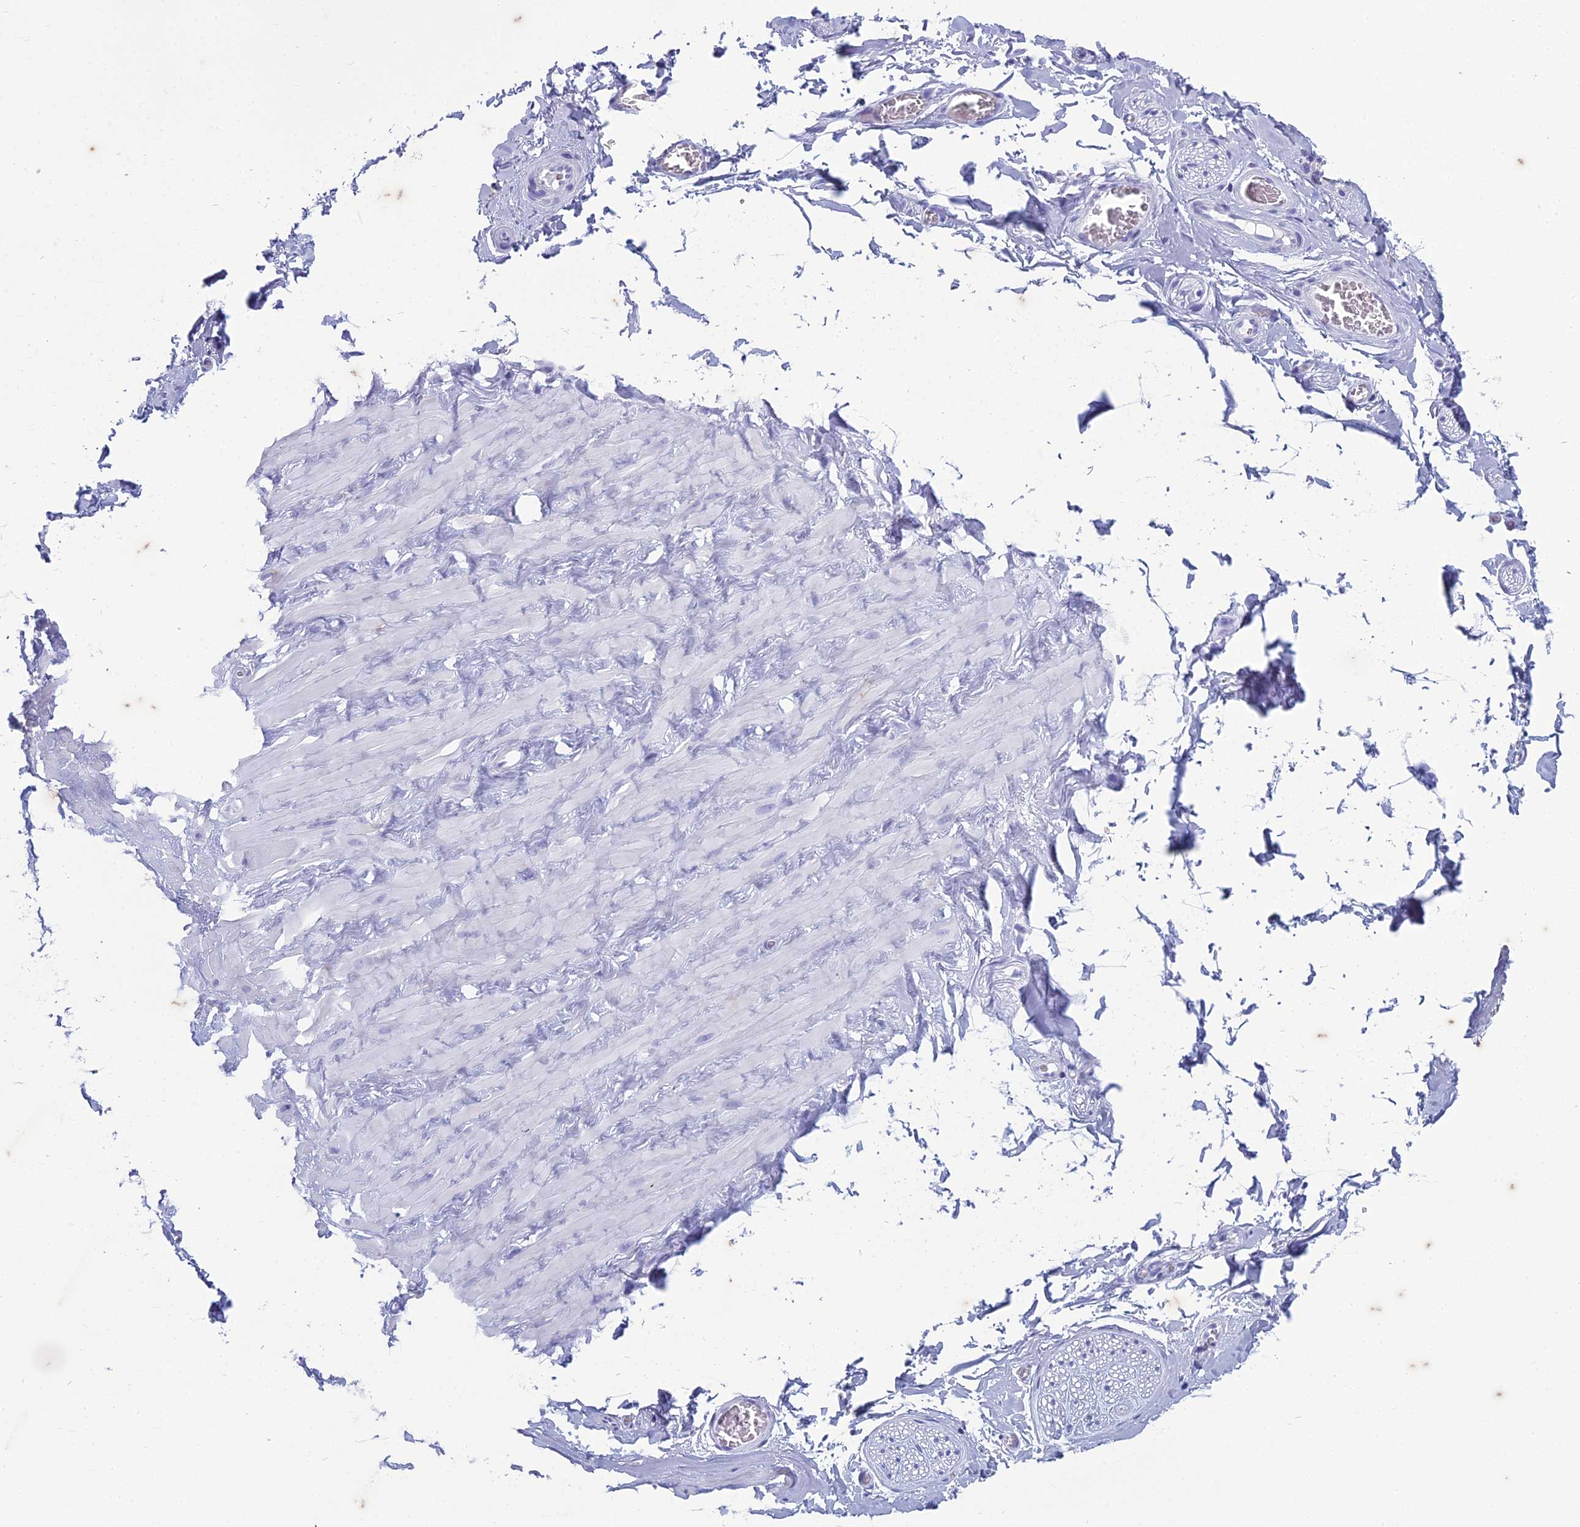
{"staining": {"intensity": "negative", "quantity": "none", "location": "none"}, "tissue": "adipose tissue", "cell_type": "Adipocytes", "image_type": "normal", "snomed": [{"axis": "morphology", "description": "Normal tissue, NOS"}, {"axis": "topography", "description": "Soft tissue"}, {"axis": "topography", "description": "Adipose tissue"}, {"axis": "topography", "description": "Vascular tissue"}, {"axis": "topography", "description": "Peripheral nerve tissue"}], "caption": "Immunohistochemistry of unremarkable adipose tissue shows no staining in adipocytes. (Immunohistochemistry, brightfield microscopy, high magnification).", "gene": "HMGB4", "patient": {"sex": "male", "age": 46}}